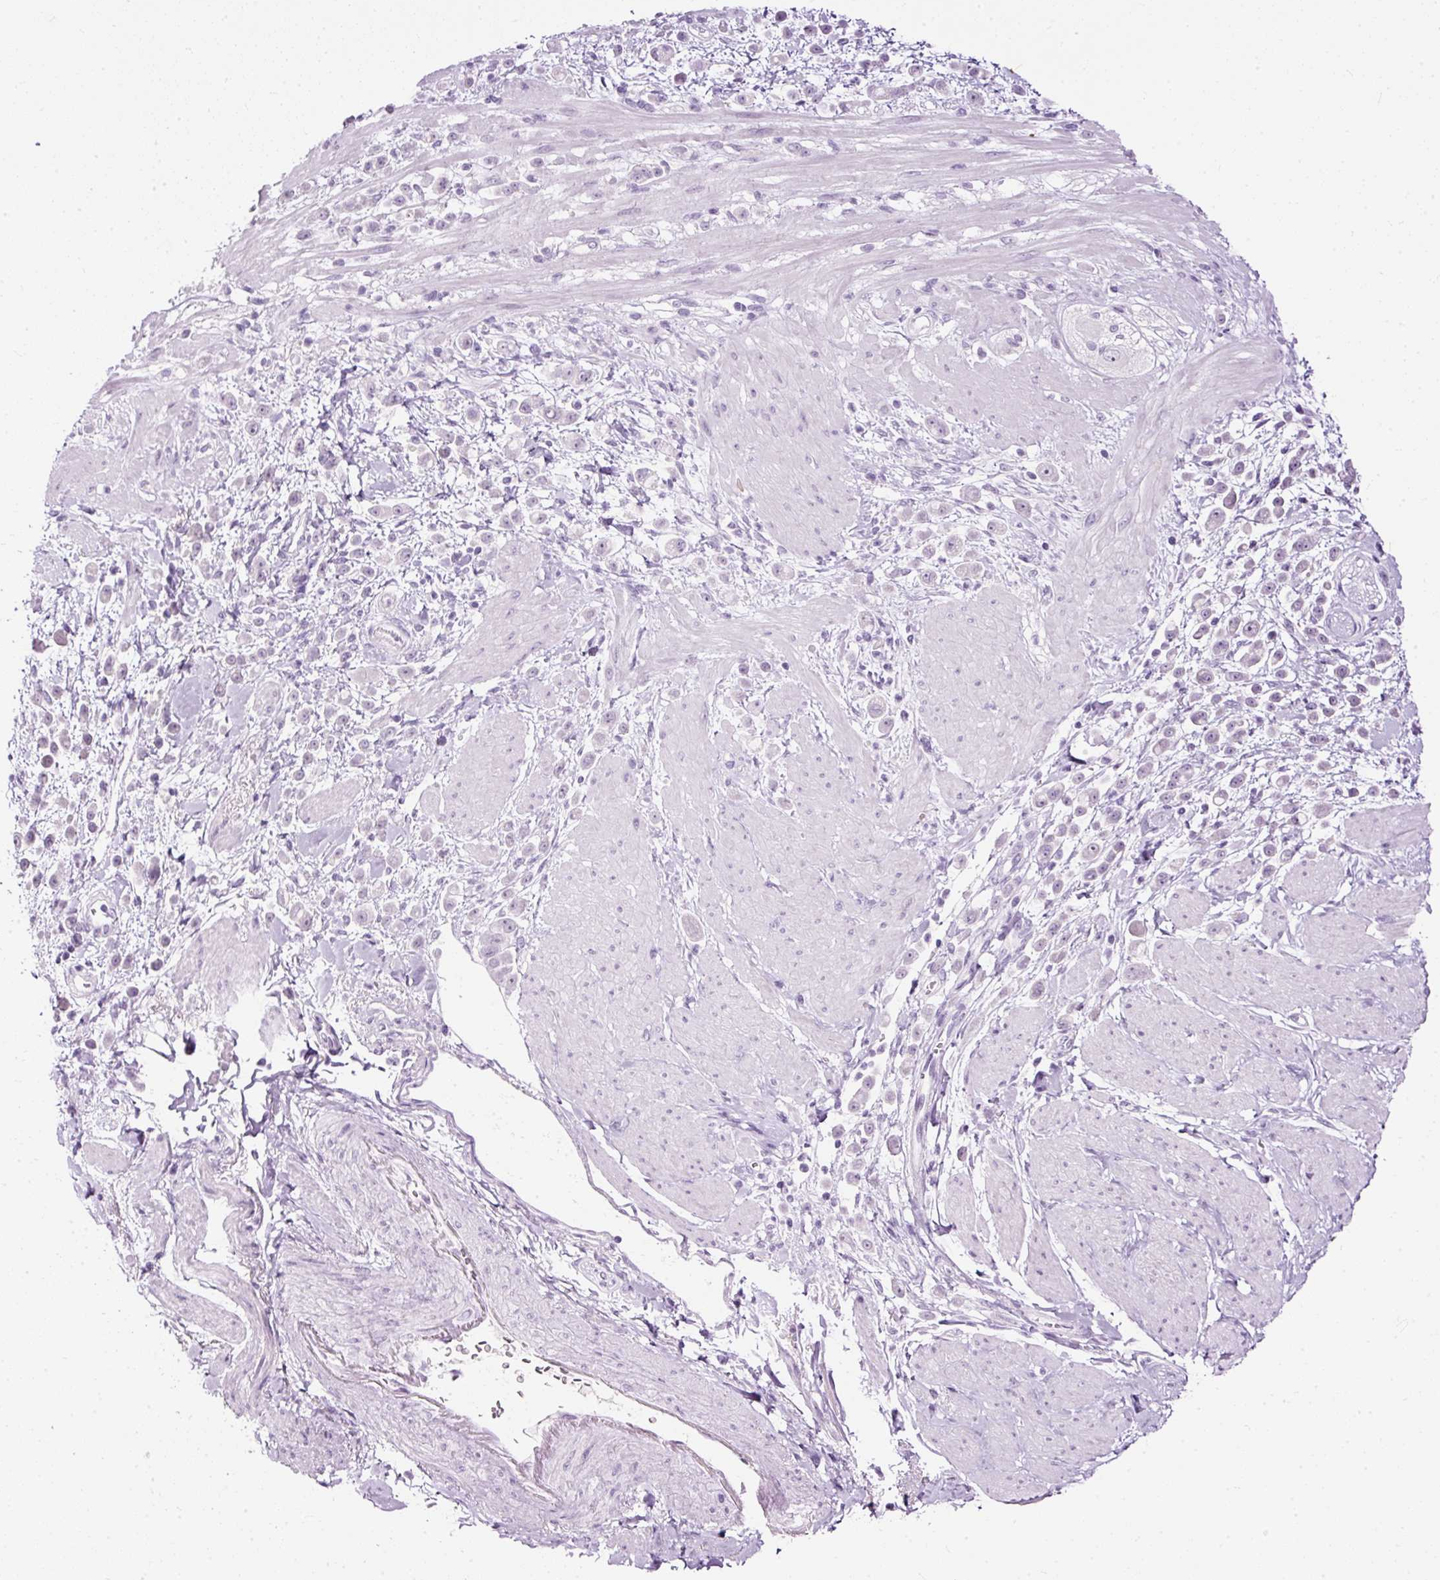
{"staining": {"intensity": "weak", "quantity": "<25%", "location": "nuclear"}, "tissue": "pancreatic cancer", "cell_type": "Tumor cells", "image_type": "cancer", "snomed": [{"axis": "morphology", "description": "Normal tissue, NOS"}, {"axis": "morphology", "description": "Adenocarcinoma, NOS"}, {"axis": "topography", "description": "Pancreas"}], "caption": "Image shows no significant protein expression in tumor cells of pancreatic cancer (adenocarcinoma).", "gene": "PDE6B", "patient": {"sex": "female", "age": 64}}